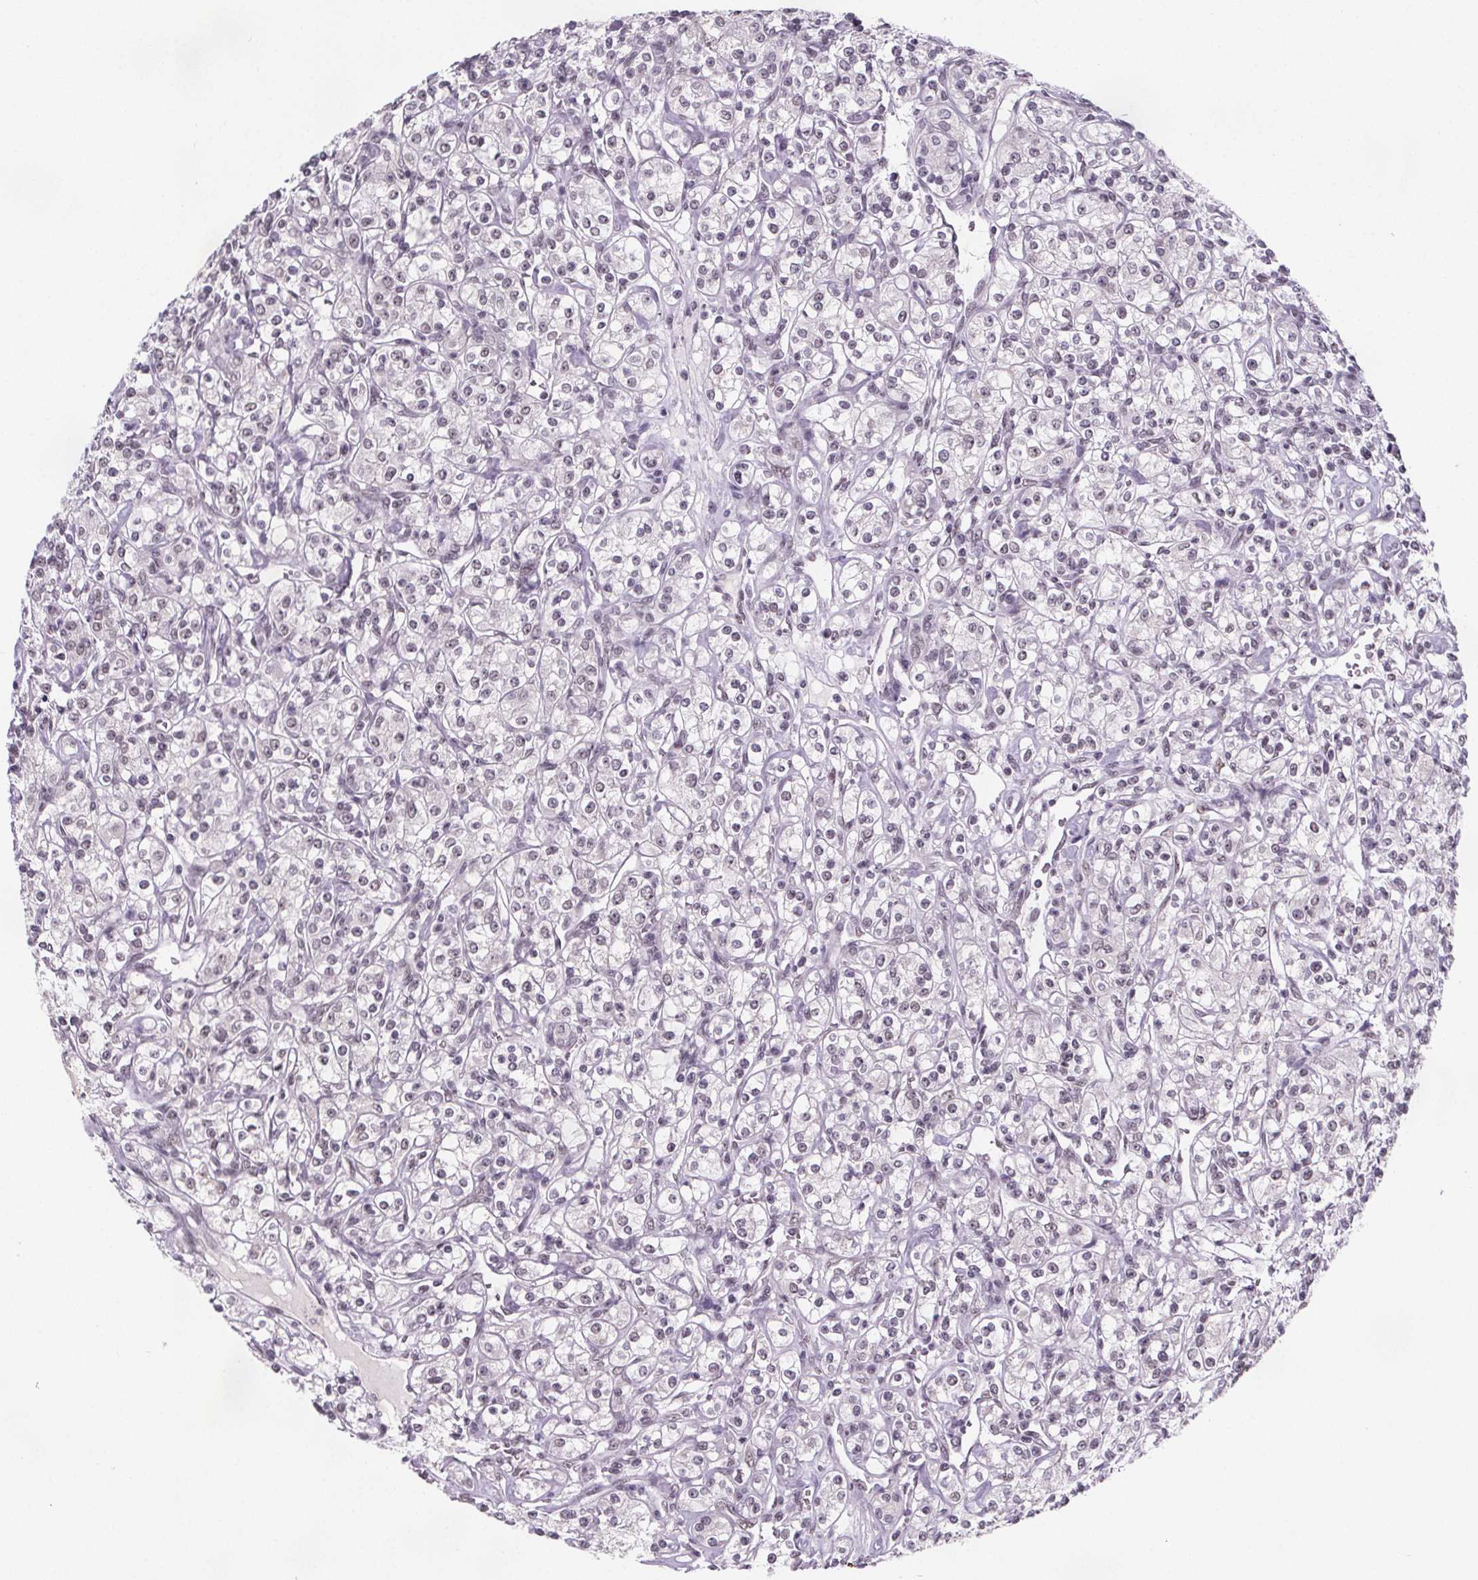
{"staining": {"intensity": "weak", "quantity": "<25%", "location": "nuclear"}, "tissue": "renal cancer", "cell_type": "Tumor cells", "image_type": "cancer", "snomed": [{"axis": "morphology", "description": "Adenocarcinoma, NOS"}, {"axis": "topography", "description": "Kidney"}], "caption": "This is a histopathology image of immunohistochemistry (IHC) staining of renal cancer (adenocarcinoma), which shows no expression in tumor cells.", "gene": "ZNF572", "patient": {"sex": "male", "age": 77}}